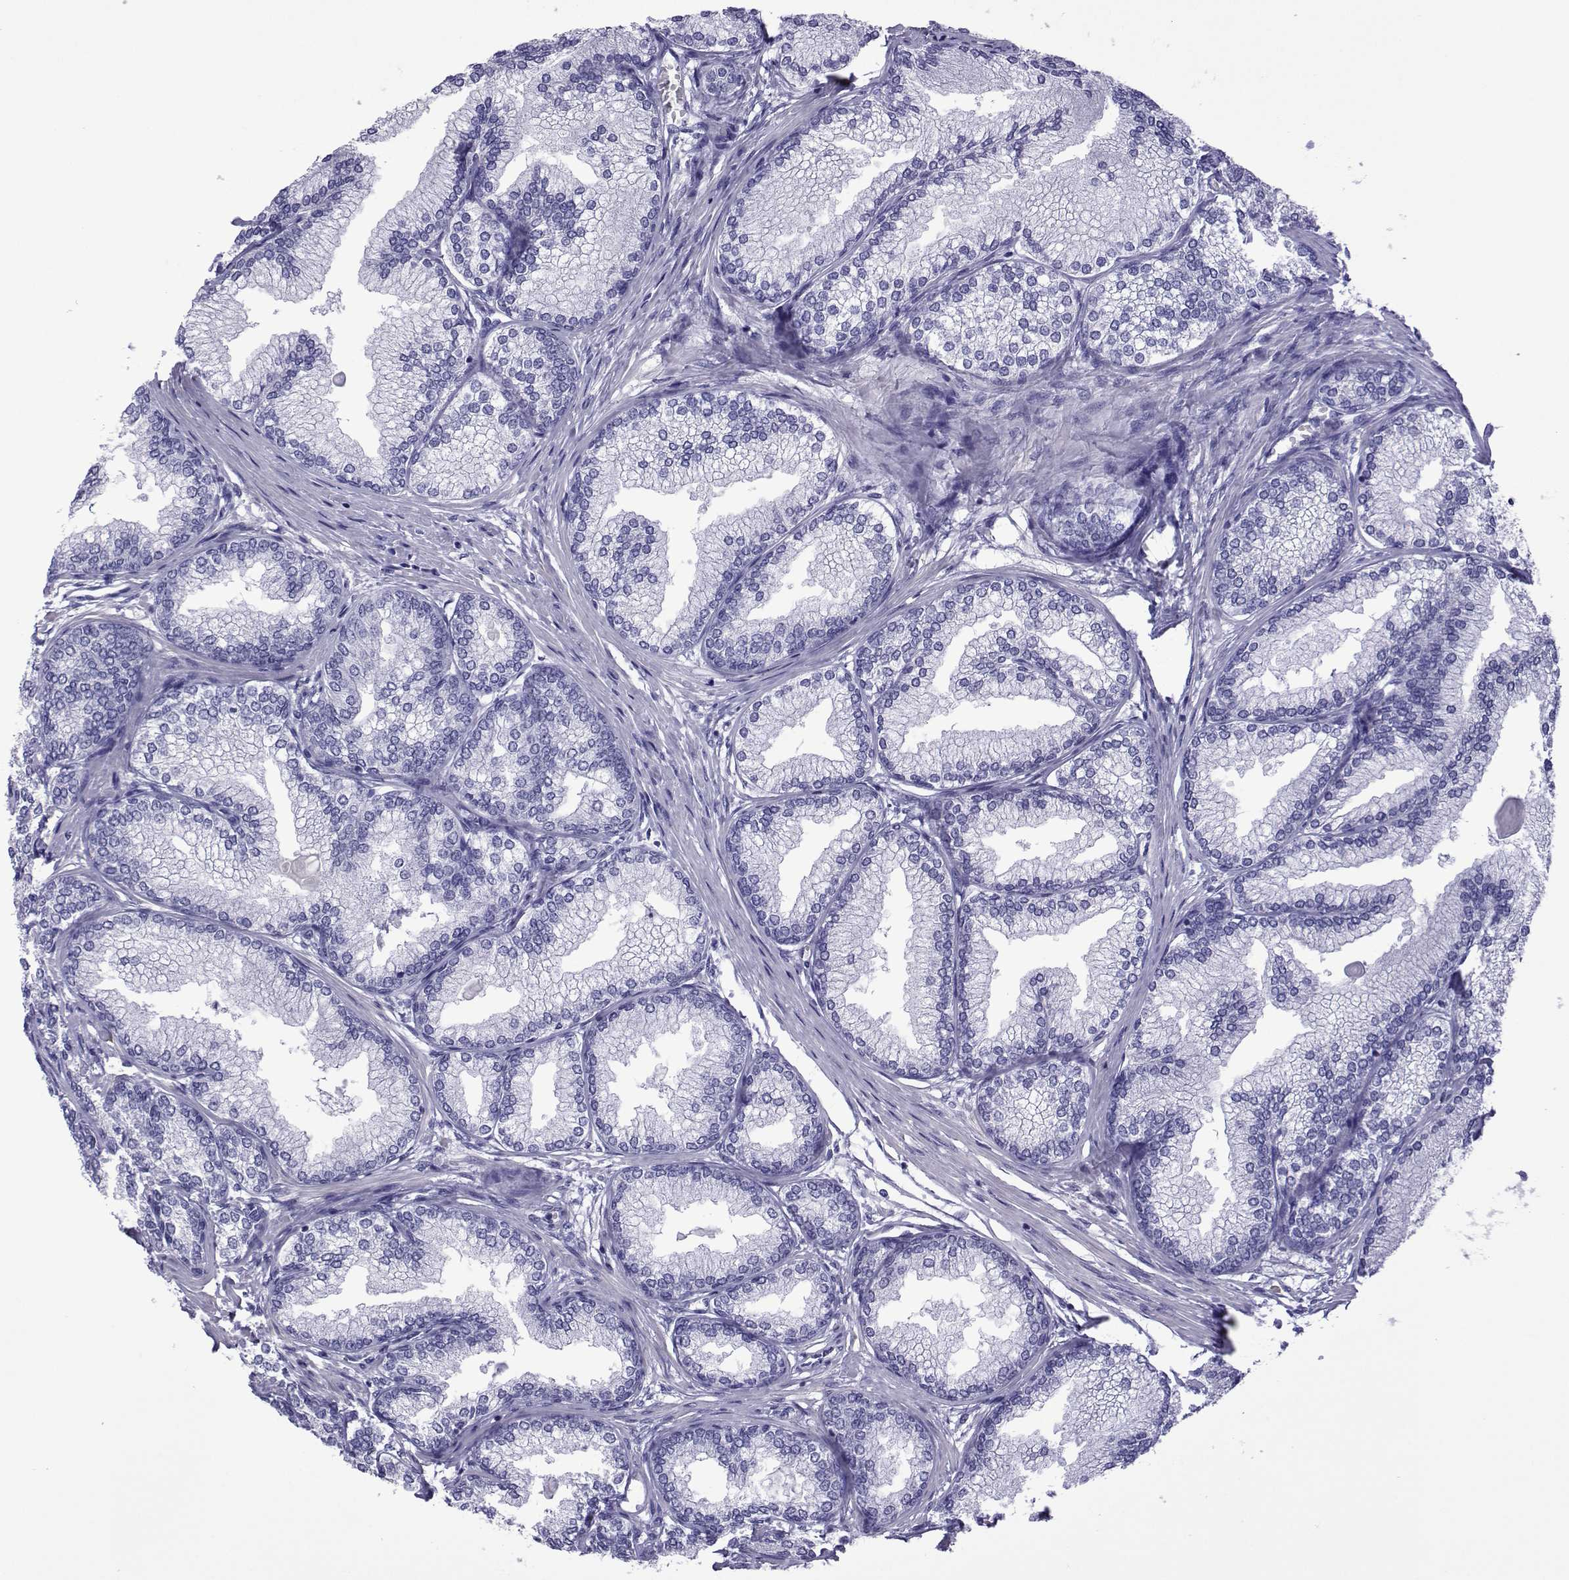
{"staining": {"intensity": "negative", "quantity": "none", "location": "none"}, "tissue": "prostate", "cell_type": "Glandular cells", "image_type": "normal", "snomed": [{"axis": "morphology", "description": "Normal tissue, NOS"}, {"axis": "topography", "description": "Prostate"}], "caption": "Immunohistochemistry of normal prostate displays no expression in glandular cells. (Immunohistochemistry (ihc), brightfield microscopy, high magnification).", "gene": "SPANXA1", "patient": {"sex": "male", "age": 72}}